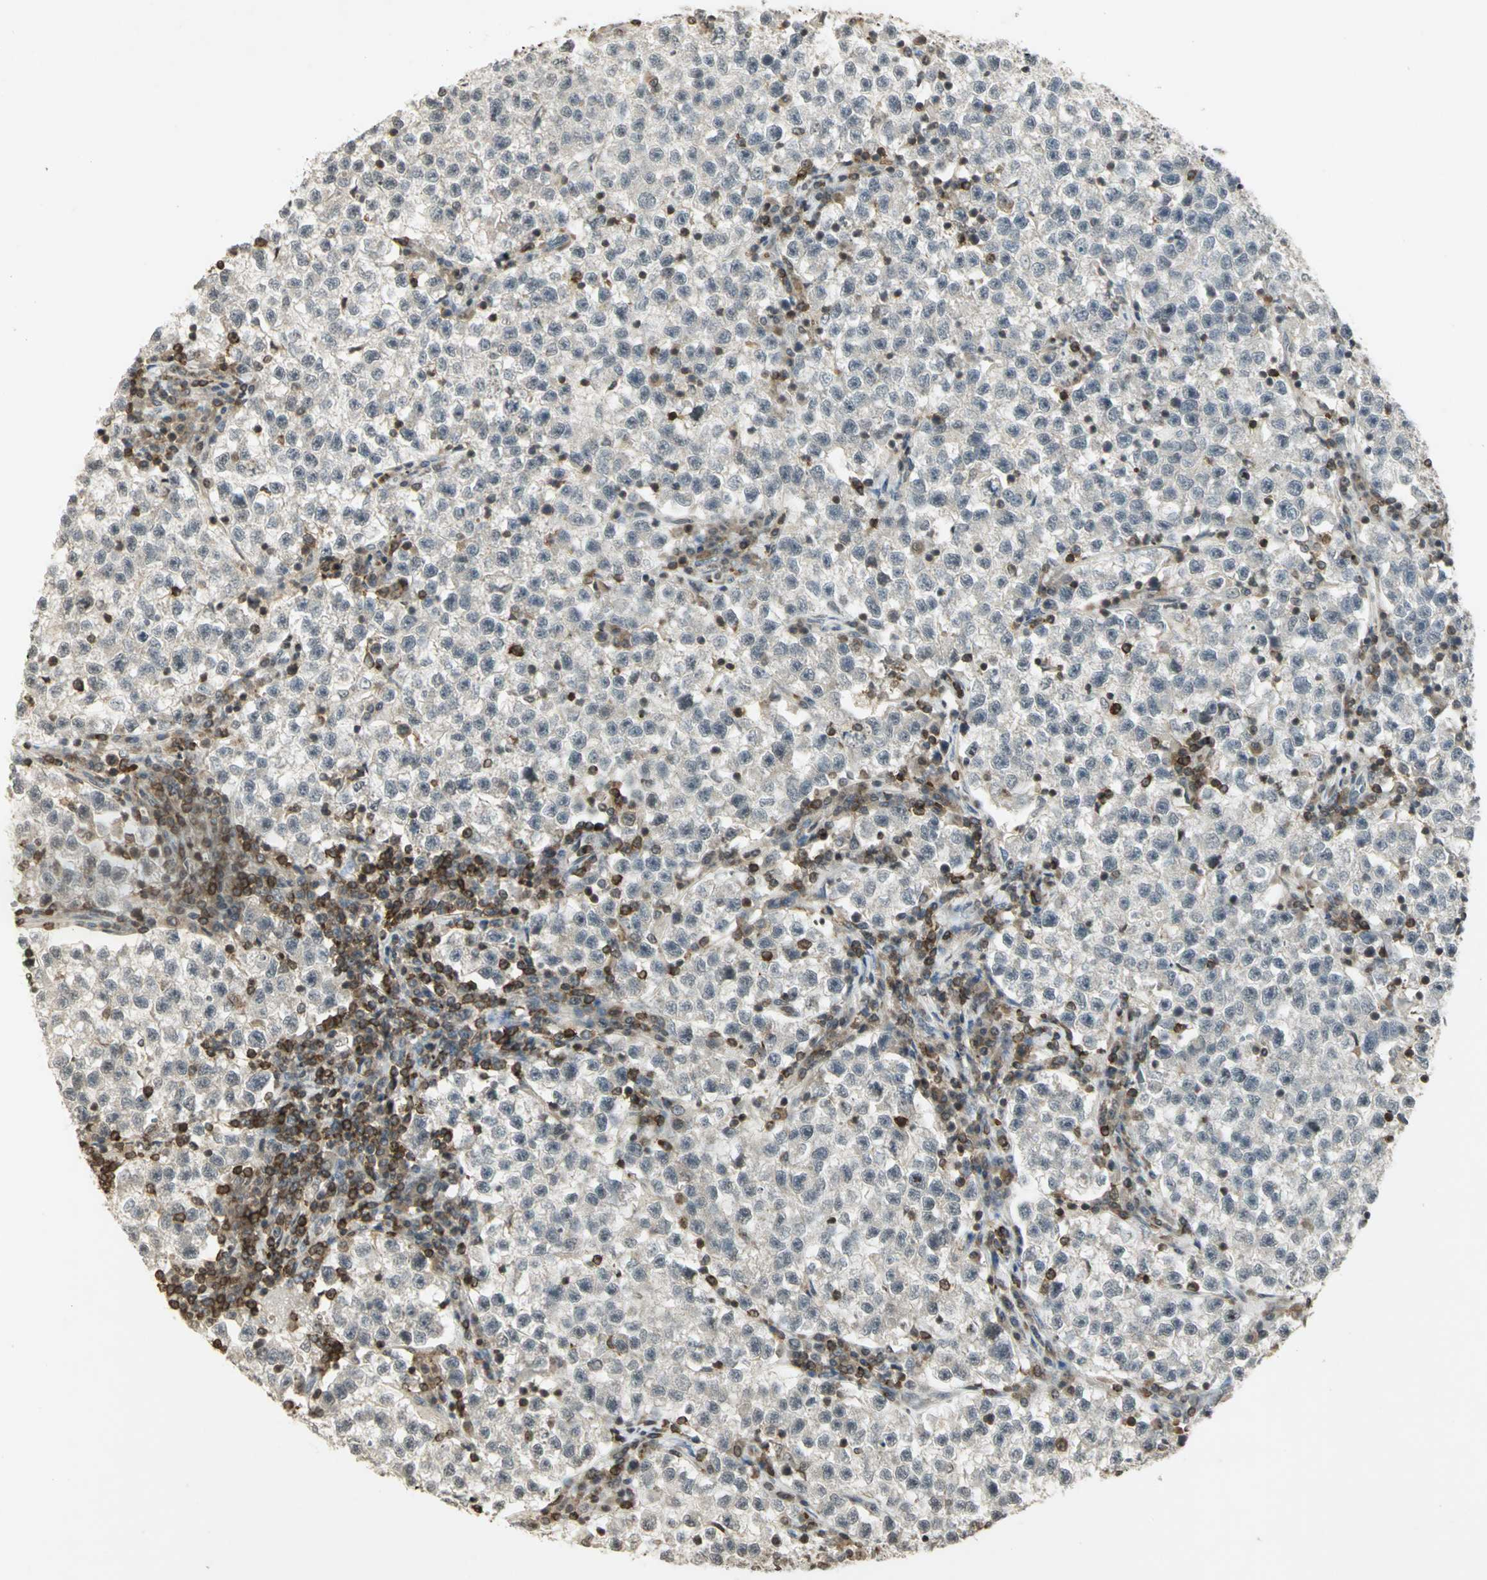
{"staining": {"intensity": "negative", "quantity": "none", "location": "none"}, "tissue": "testis cancer", "cell_type": "Tumor cells", "image_type": "cancer", "snomed": [{"axis": "morphology", "description": "Seminoma, NOS"}, {"axis": "topography", "description": "Testis"}], "caption": "Immunohistochemistry image of seminoma (testis) stained for a protein (brown), which exhibits no staining in tumor cells.", "gene": "IL16", "patient": {"sex": "male", "age": 22}}